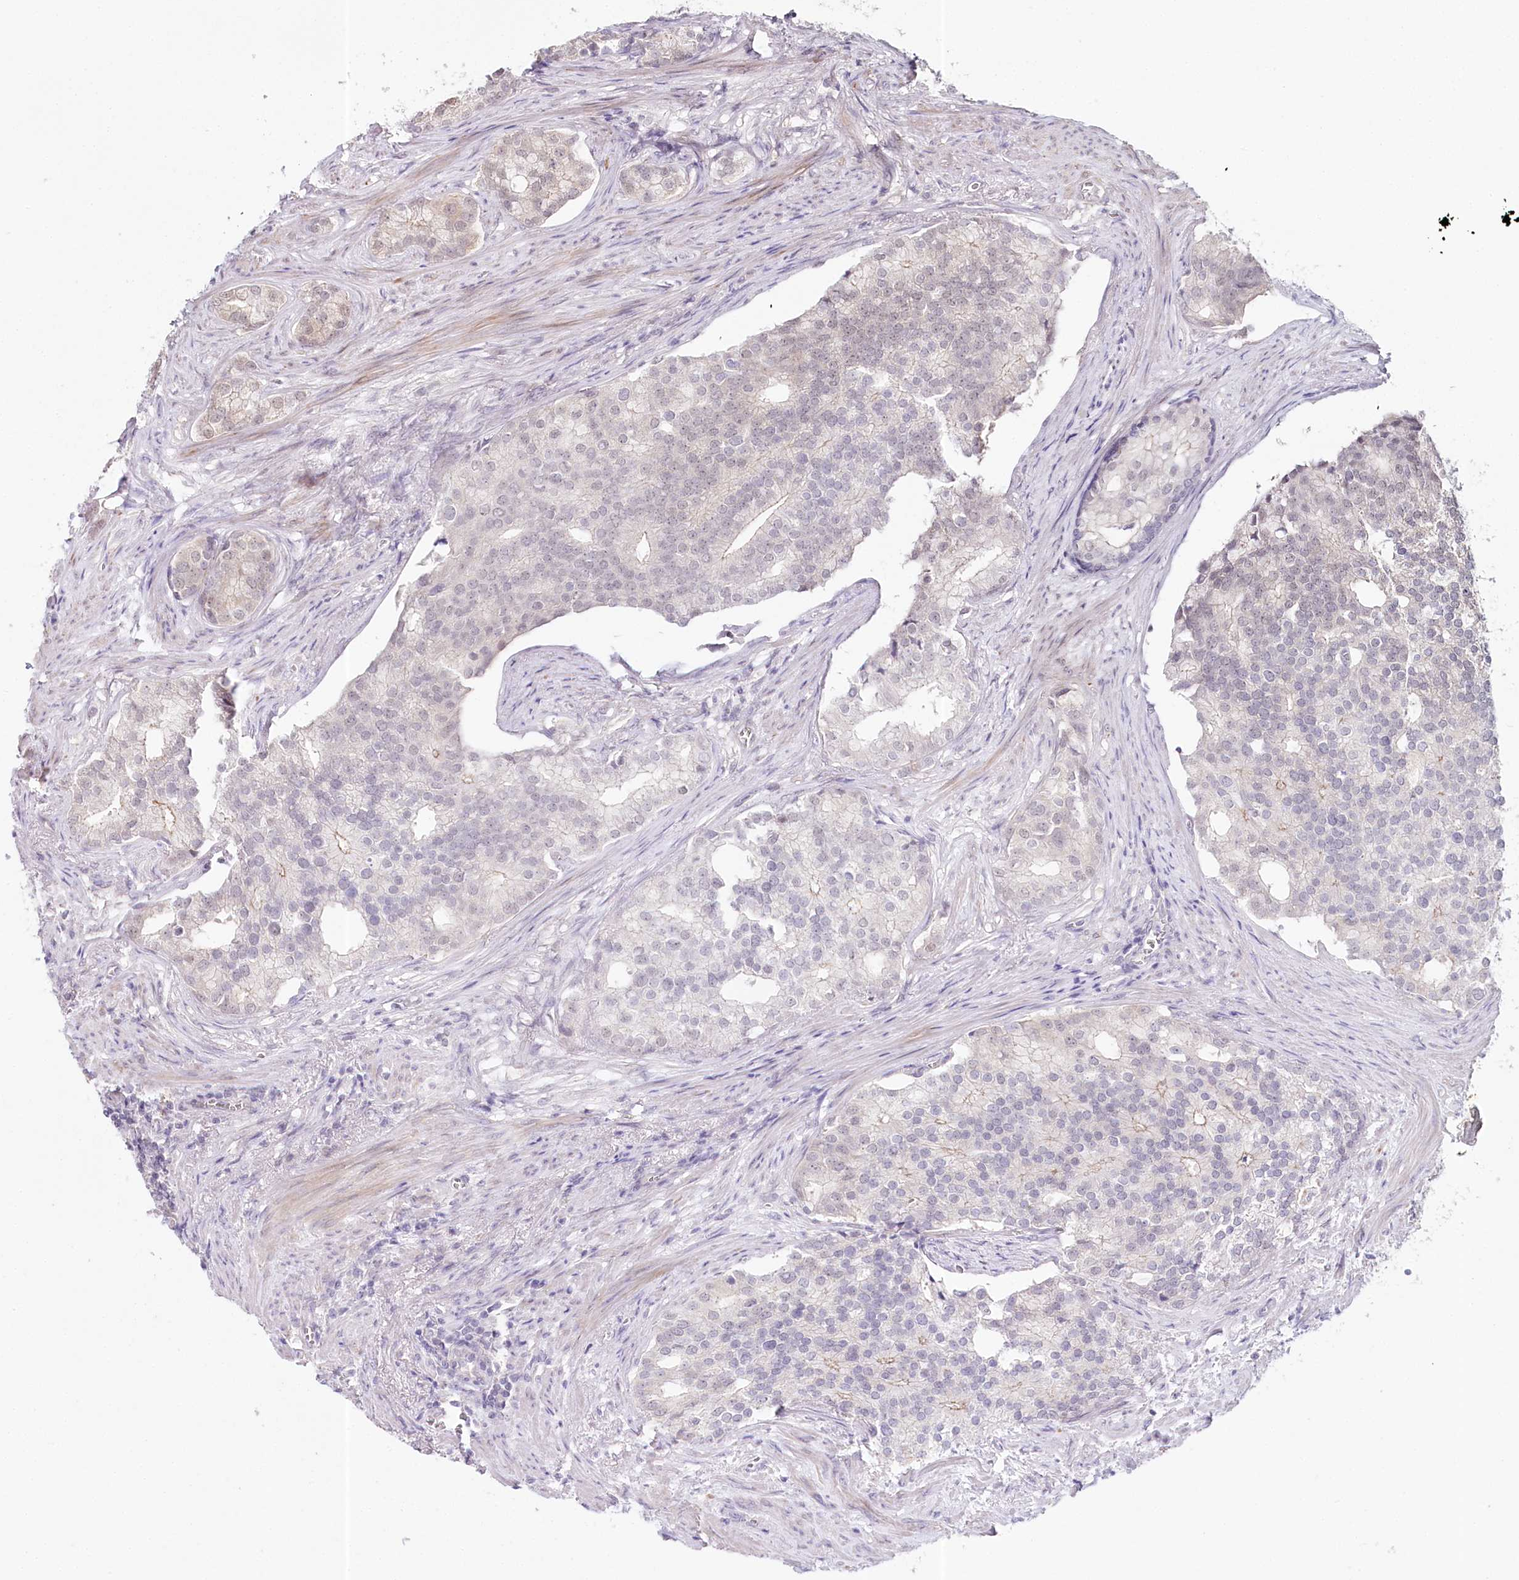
{"staining": {"intensity": "negative", "quantity": "none", "location": "none"}, "tissue": "prostate cancer", "cell_type": "Tumor cells", "image_type": "cancer", "snomed": [{"axis": "morphology", "description": "Adenocarcinoma, Low grade"}, {"axis": "topography", "description": "Prostate"}], "caption": "This is an immunohistochemistry (IHC) image of human prostate cancer (low-grade adenocarcinoma). There is no positivity in tumor cells.", "gene": "AMTN", "patient": {"sex": "male", "age": 71}}